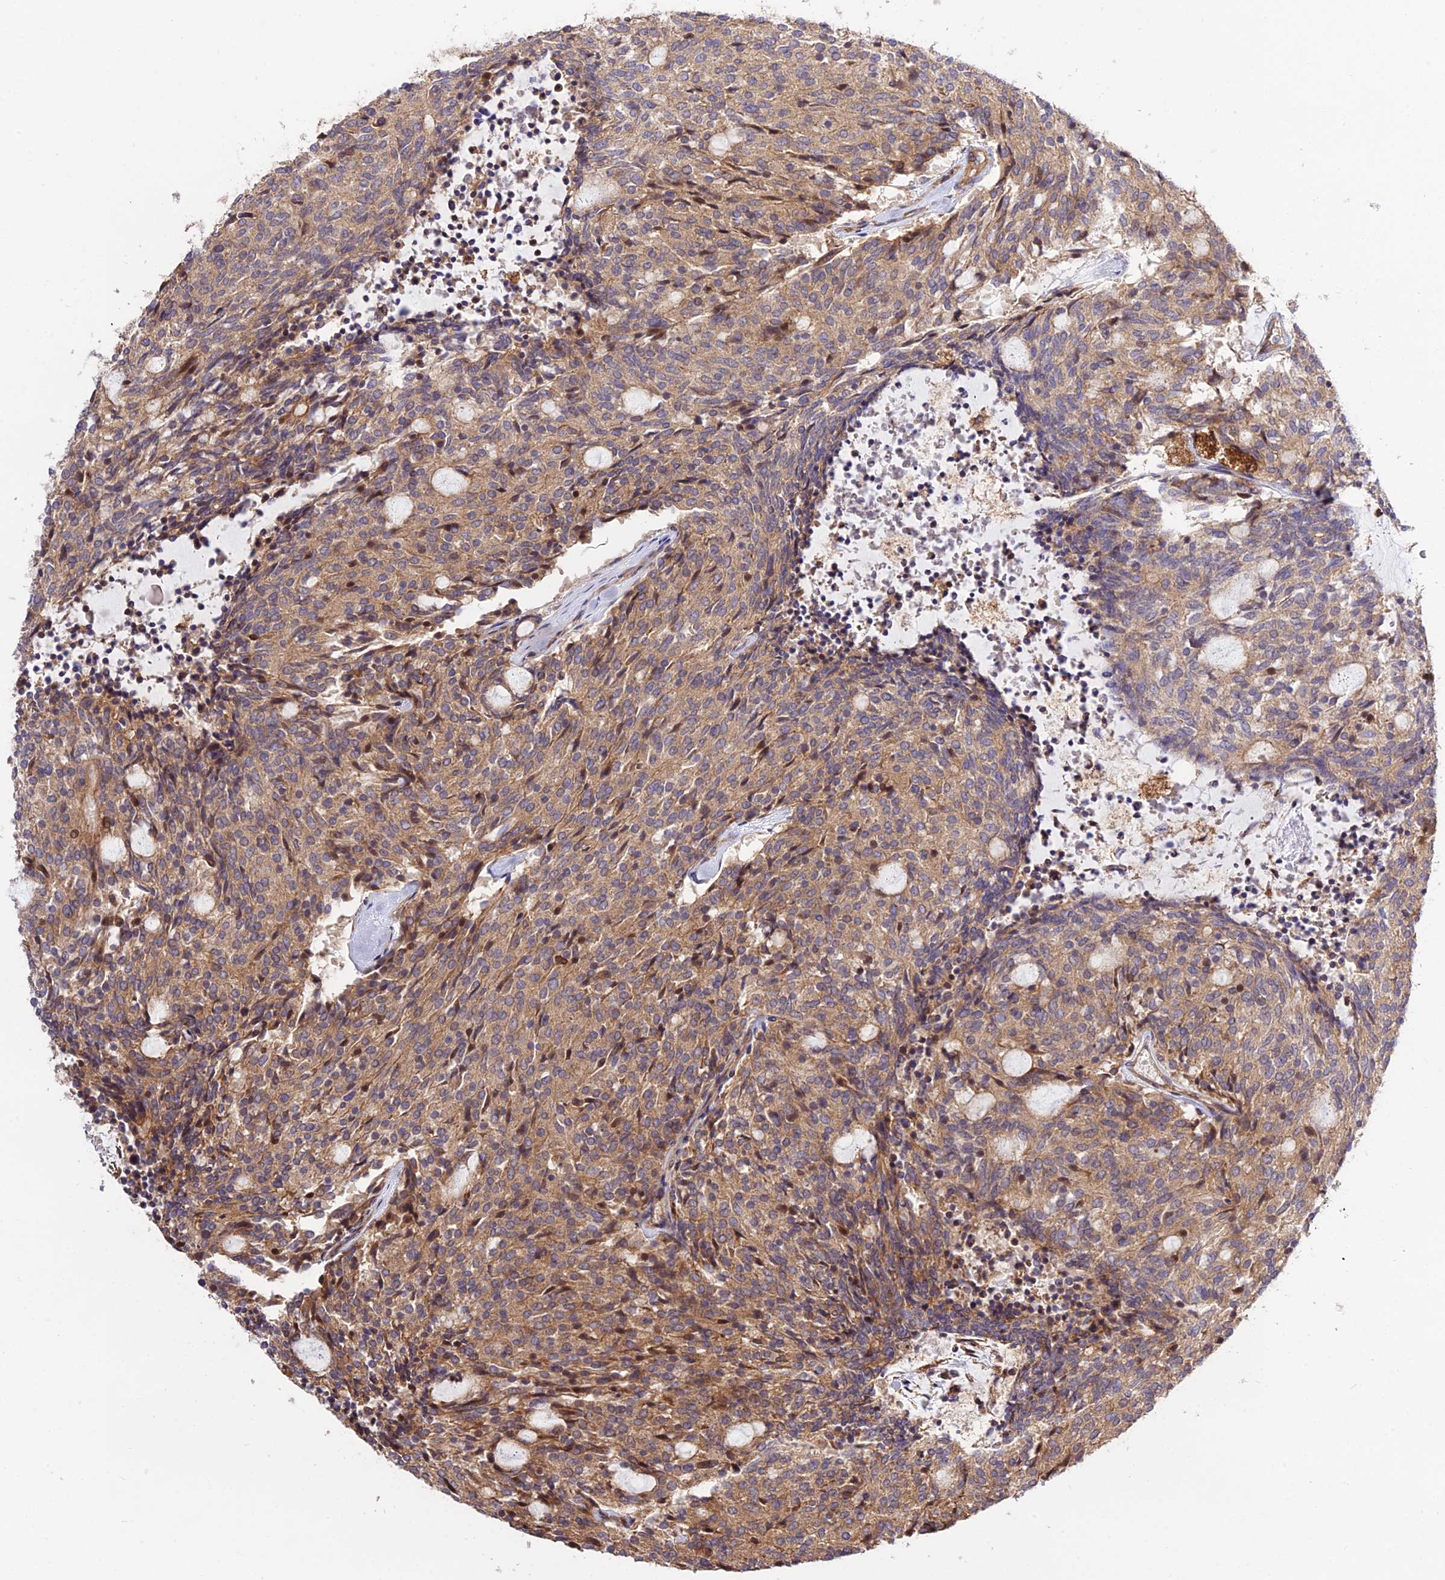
{"staining": {"intensity": "moderate", "quantity": ">75%", "location": "cytoplasmic/membranous"}, "tissue": "carcinoid", "cell_type": "Tumor cells", "image_type": "cancer", "snomed": [{"axis": "morphology", "description": "Carcinoid, malignant, NOS"}, {"axis": "topography", "description": "Pancreas"}], "caption": "Immunohistochemistry photomicrograph of neoplastic tissue: carcinoid stained using immunohistochemistry demonstrates medium levels of moderate protein expression localized specifically in the cytoplasmic/membranous of tumor cells, appearing as a cytoplasmic/membranous brown color.", "gene": "SMG6", "patient": {"sex": "female", "age": 54}}